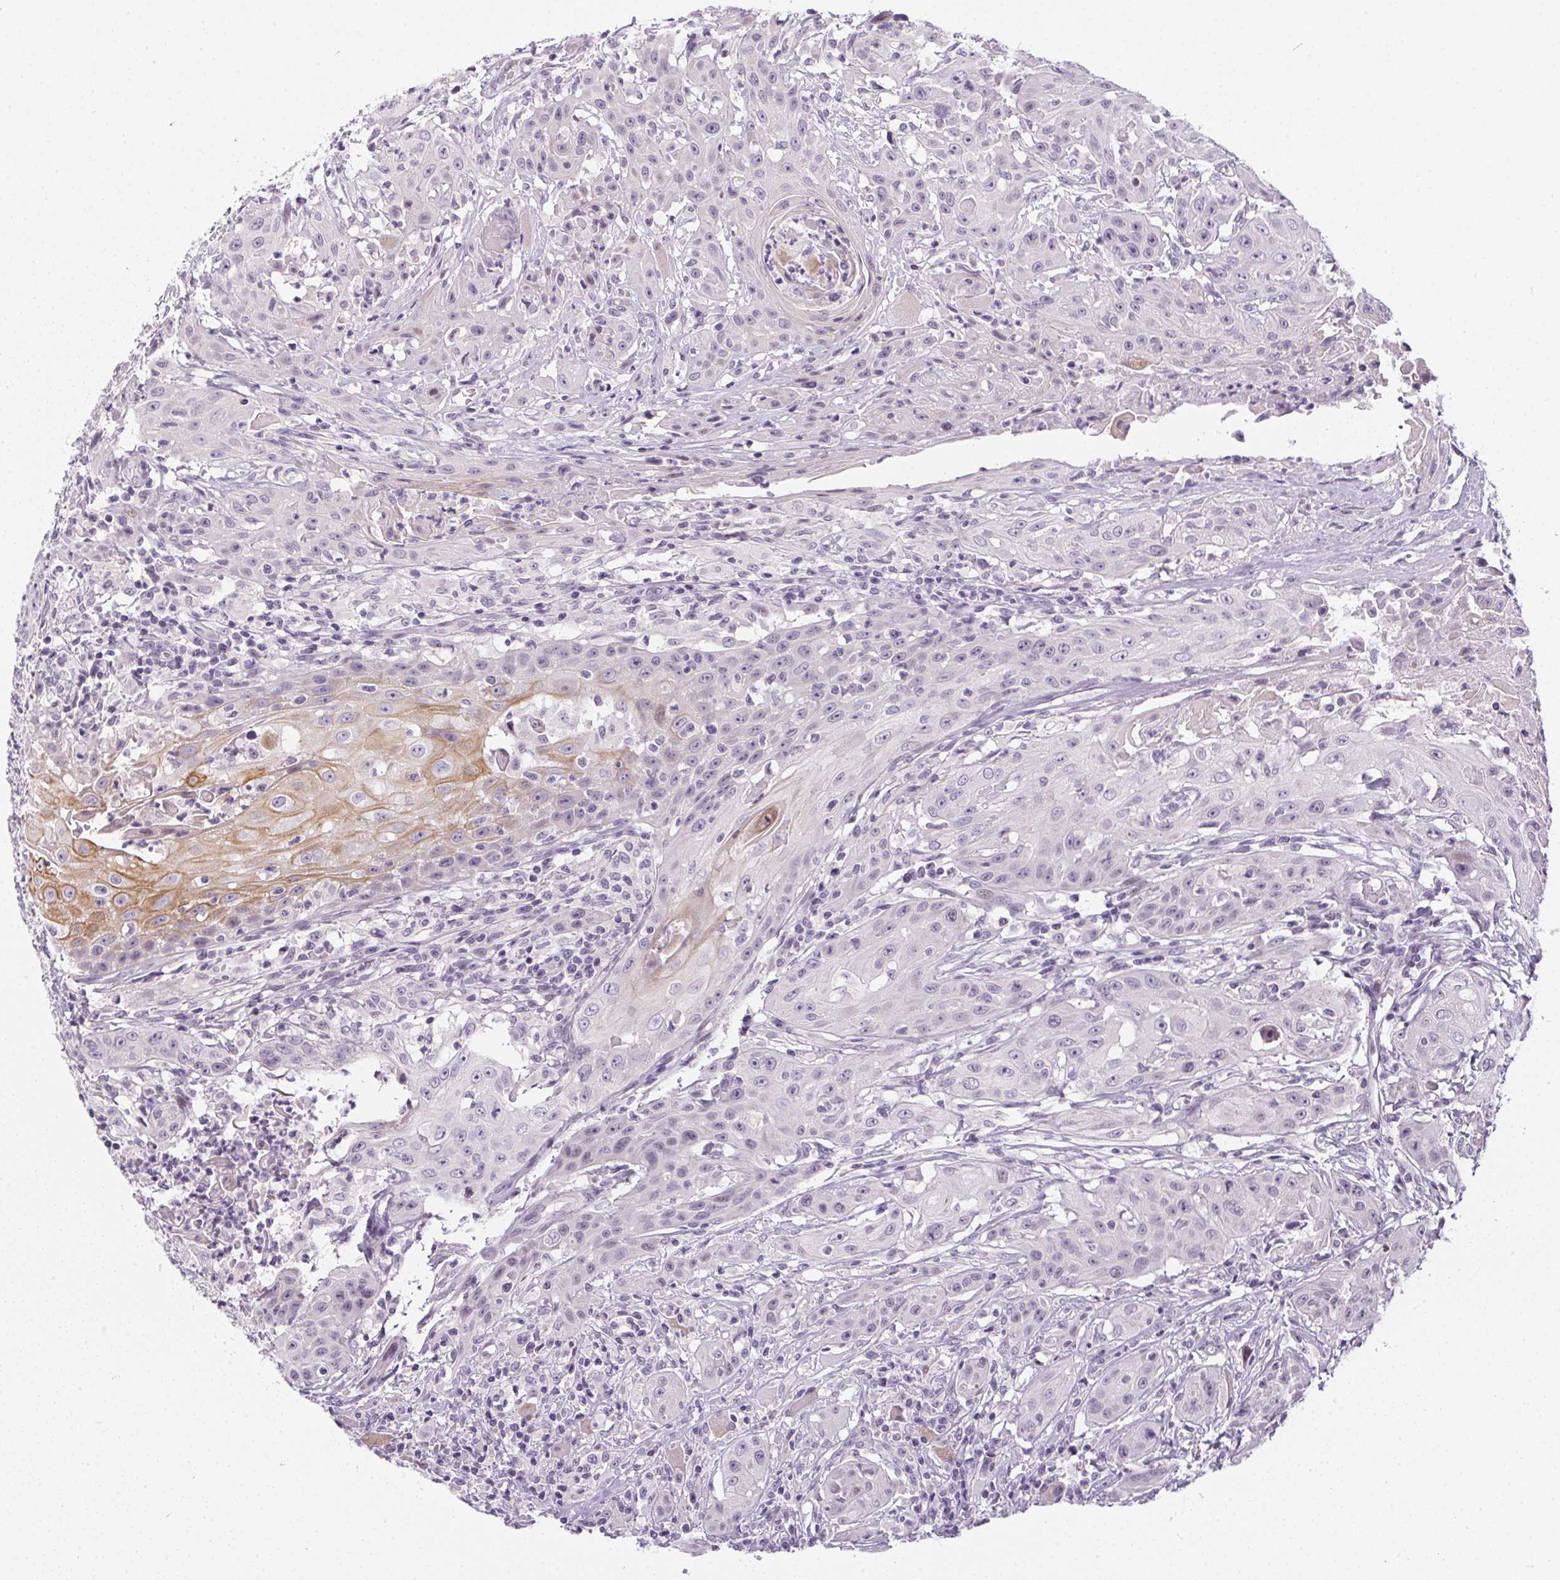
{"staining": {"intensity": "negative", "quantity": "none", "location": "none"}, "tissue": "head and neck cancer", "cell_type": "Tumor cells", "image_type": "cancer", "snomed": [{"axis": "morphology", "description": "Squamous cell carcinoma, NOS"}, {"axis": "topography", "description": "Oral tissue"}, {"axis": "topography", "description": "Head-Neck"}, {"axis": "topography", "description": "Neck, NOS"}], "caption": "Tumor cells are negative for protein expression in human head and neck cancer.", "gene": "GSDMC", "patient": {"sex": "female", "age": 55}}